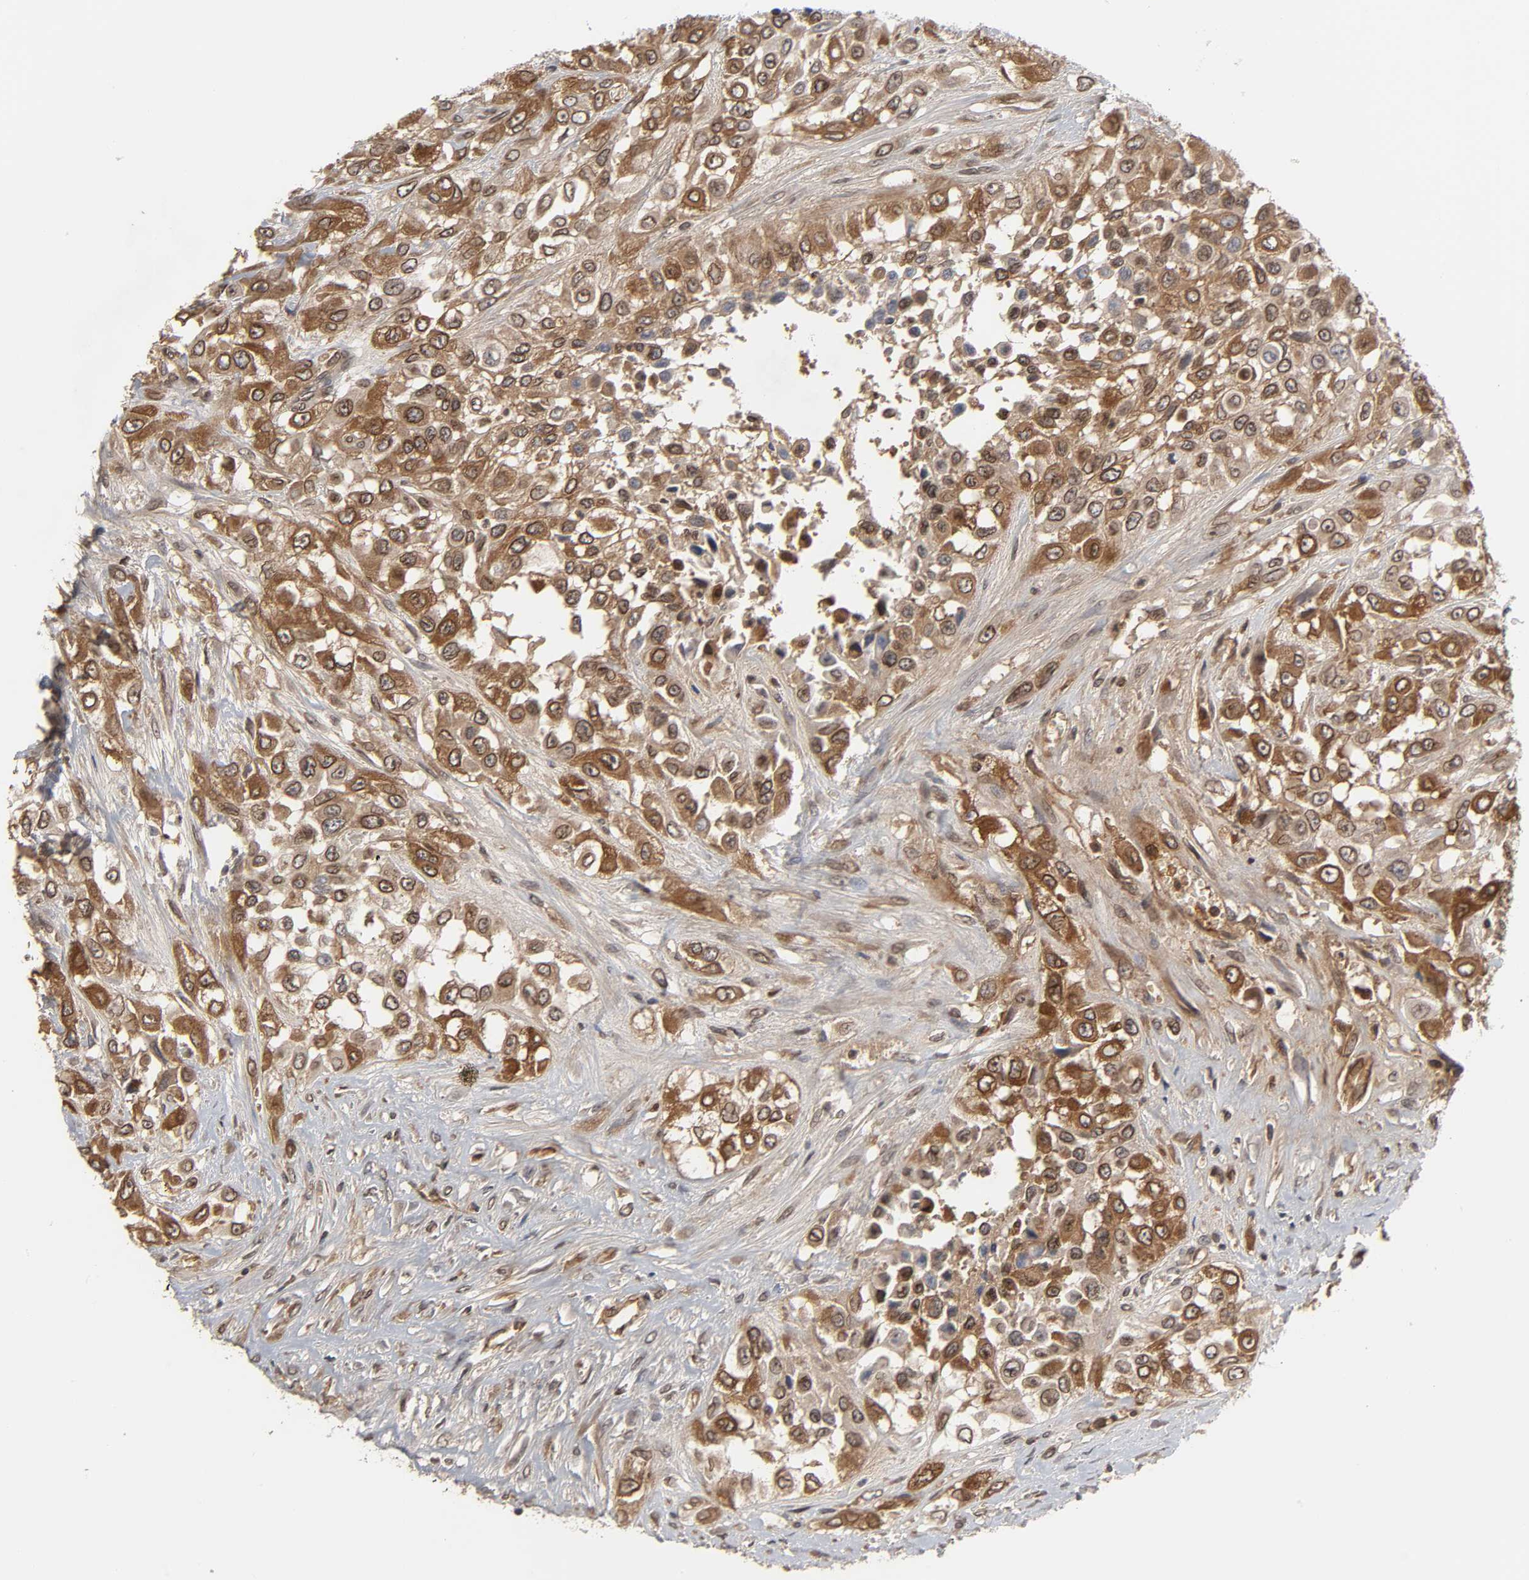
{"staining": {"intensity": "strong", "quantity": ">75%", "location": "cytoplasmic/membranous,nuclear"}, "tissue": "urothelial cancer", "cell_type": "Tumor cells", "image_type": "cancer", "snomed": [{"axis": "morphology", "description": "Urothelial carcinoma, High grade"}, {"axis": "topography", "description": "Urinary bladder"}], "caption": "Strong cytoplasmic/membranous and nuclear protein positivity is appreciated in about >75% of tumor cells in urothelial cancer.", "gene": "CPN2", "patient": {"sex": "male", "age": 57}}